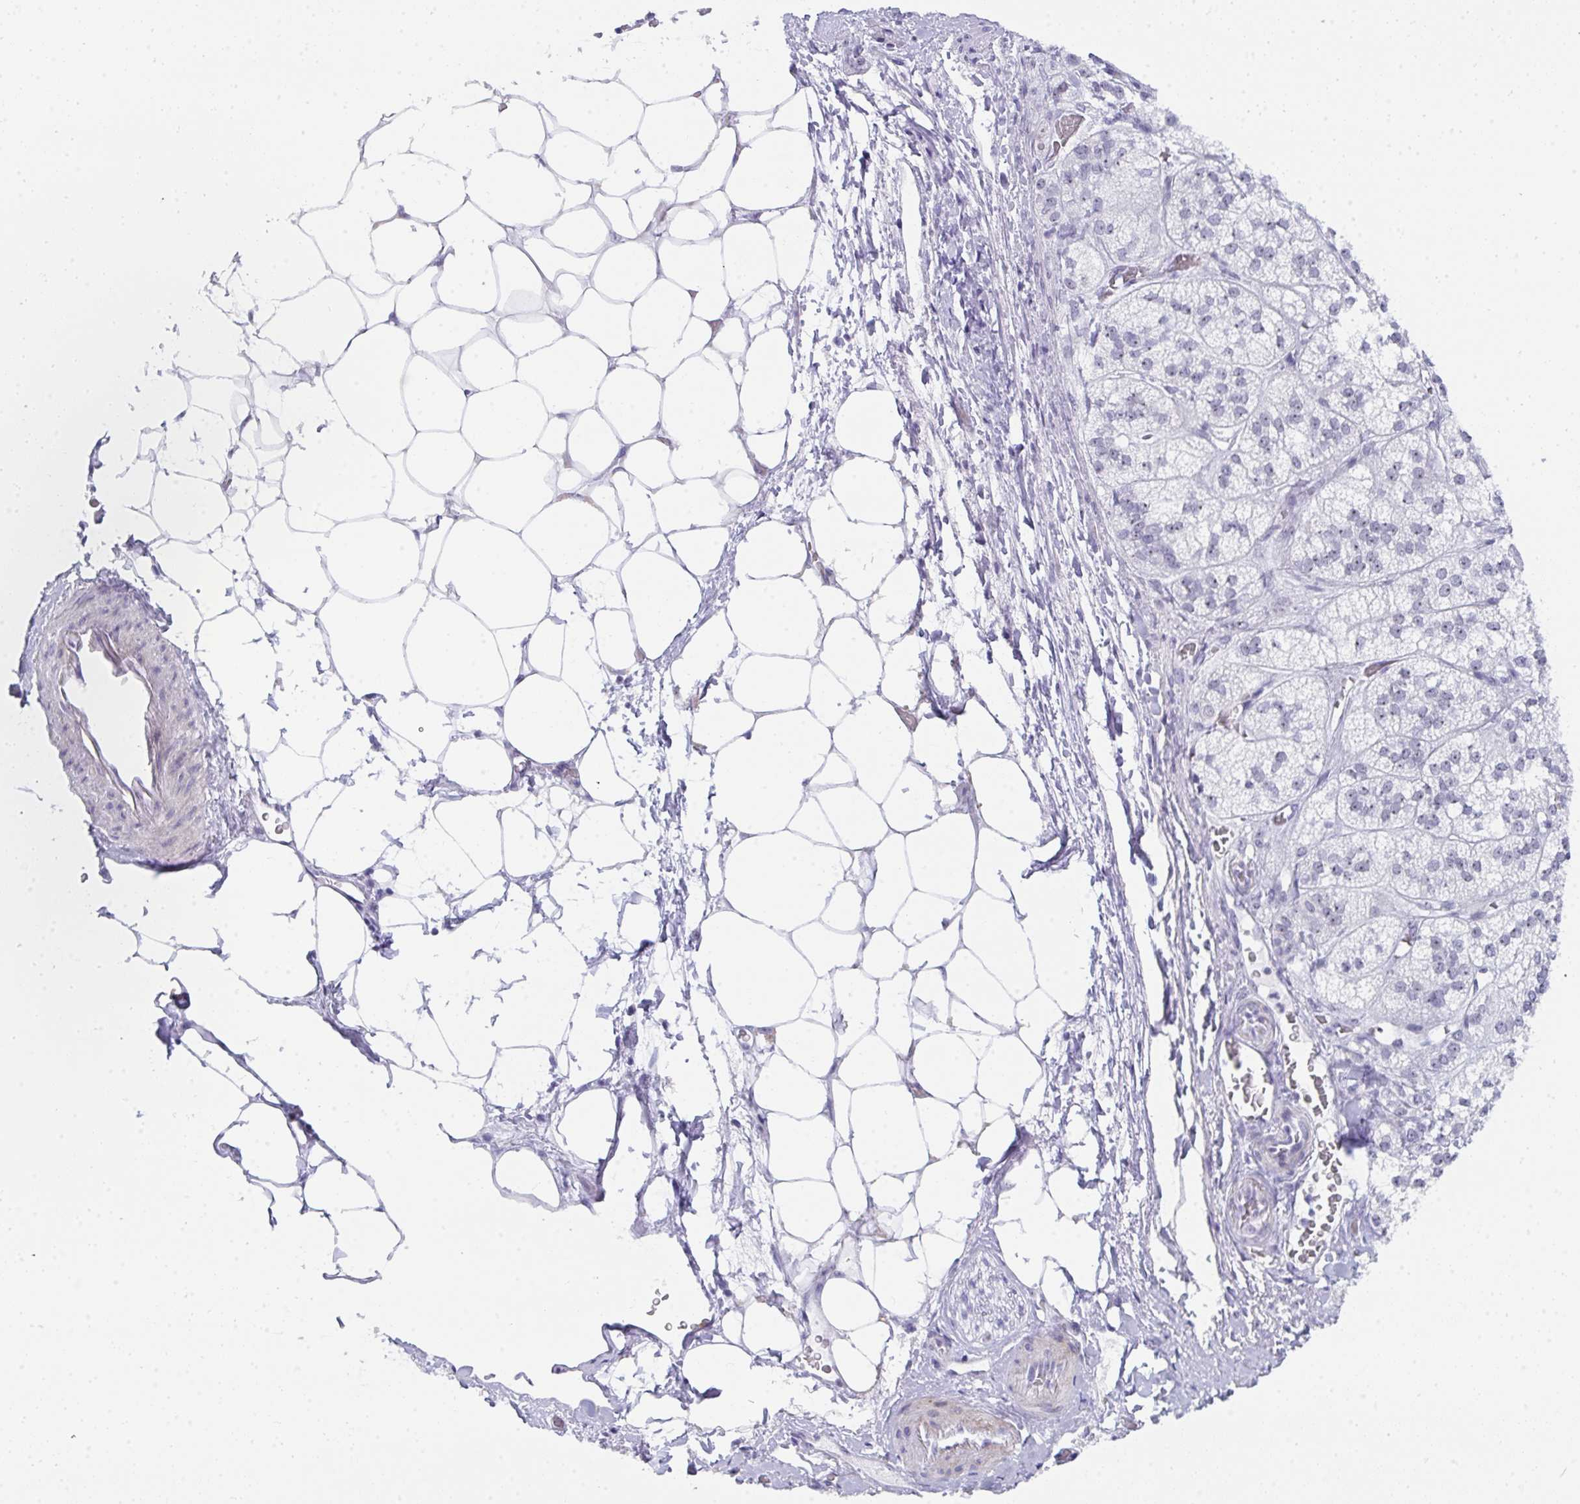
{"staining": {"intensity": "moderate", "quantity": "25%-75%", "location": "nuclear"}, "tissue": "adrenal gland", "cell_type": "Glandular cells", "image_type": "normal", "snomed": [{"axis": "morphology", "description": "Normal tissue, NOS"}, {"axis": "topography", "description": "Adrenal gland"}], "caption": "Brown immunohistochemical staining in normal human adrenal gland exhibits moderate nuclear staining in approximately 25%-75% of glandular cells. The protein is shown in brown color, while the nuclei are stained blue.", "gene": "NOP10", "patient": {"sex": "female", "age": 60}}